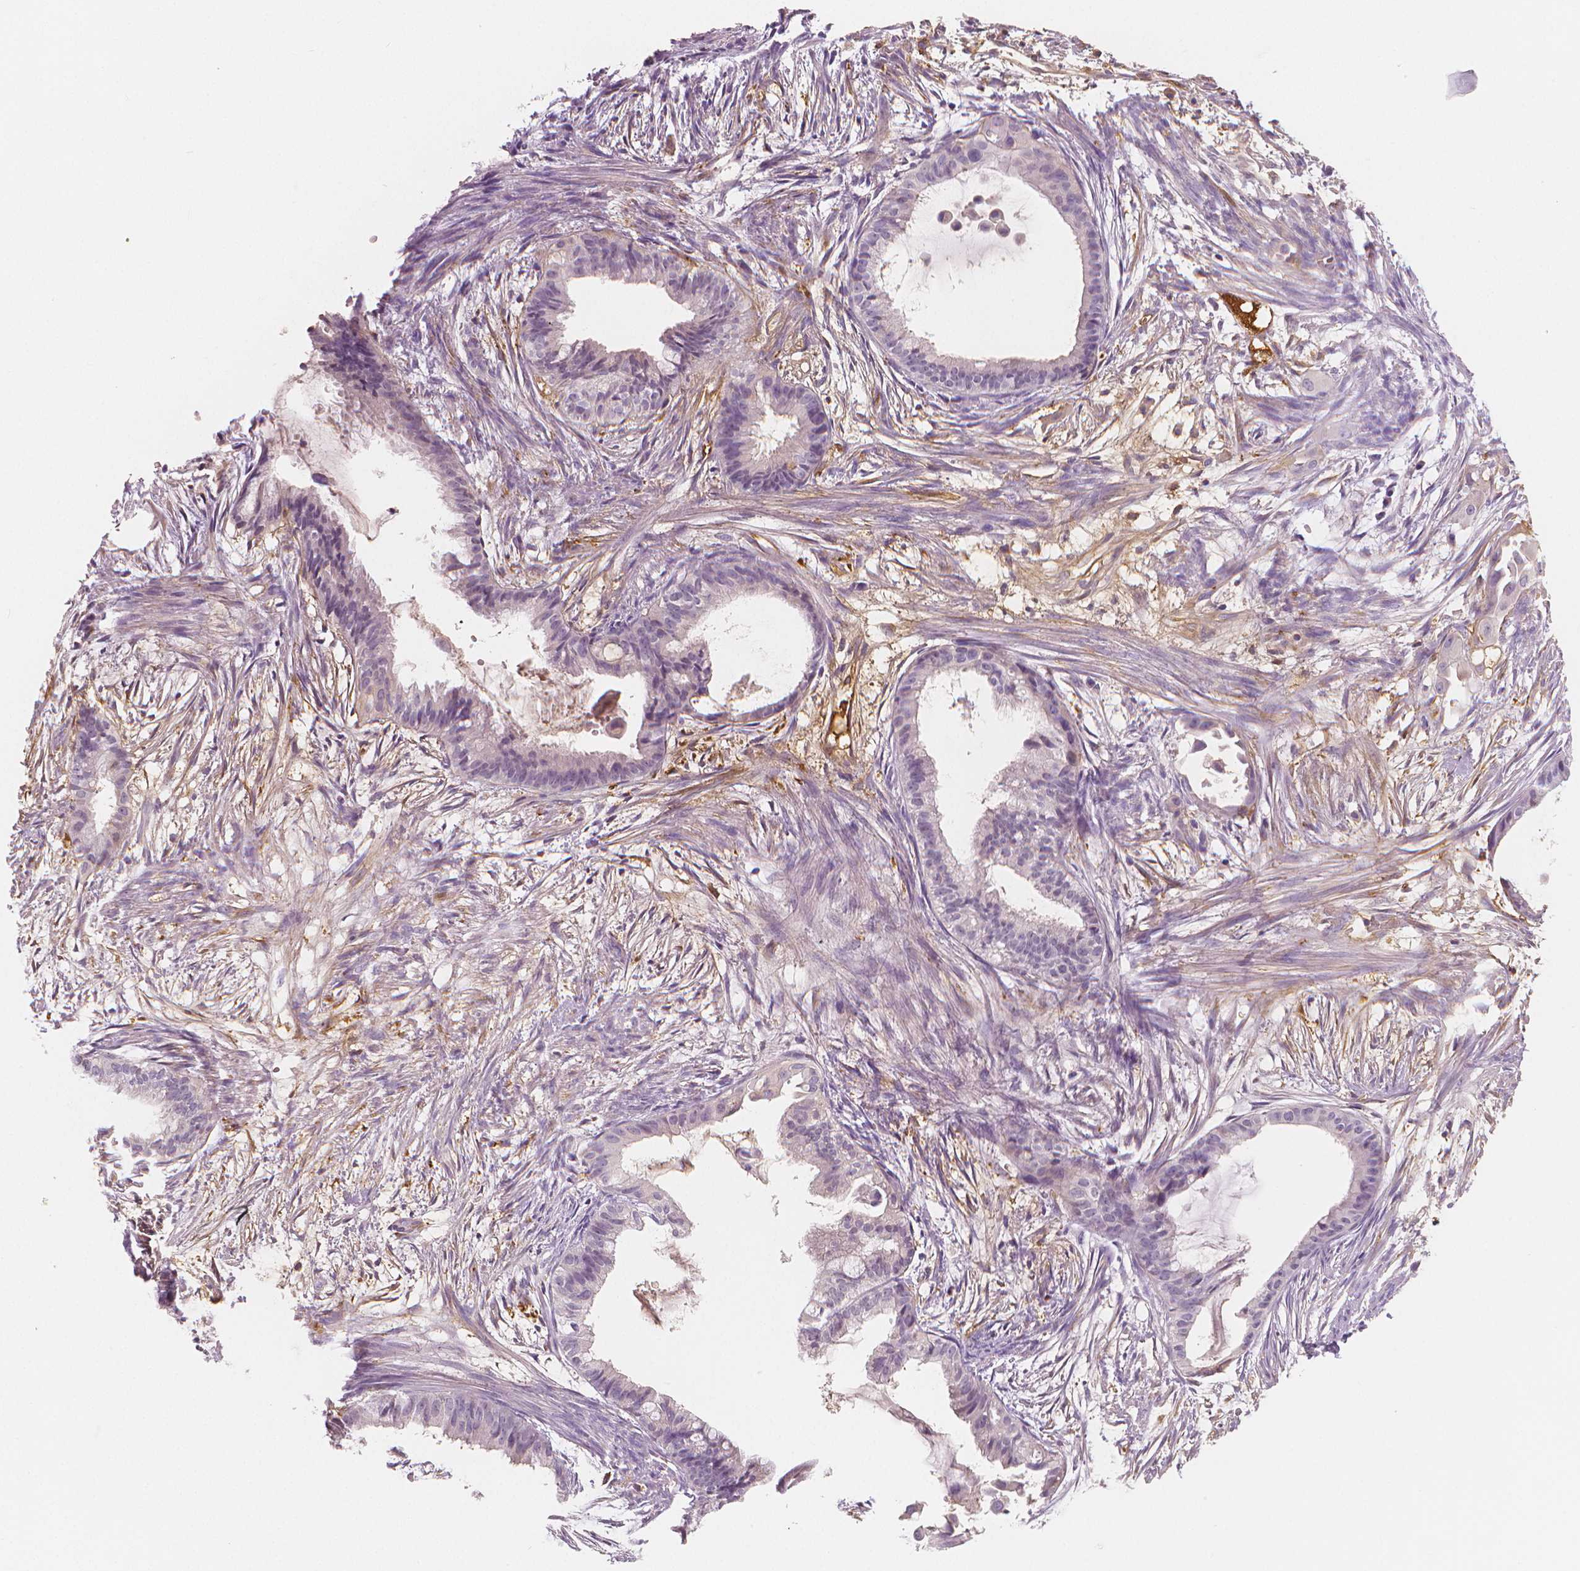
{"staining": {"intensity": "negative", "quantity": "none", "location": "none"}, "tissue": "endometrial cancer", "cell_type": "Tumor cells", "image_type": "cancer", "snomed": [{"axis": "morphology", "description": "Adenocarcinoma, NOS"}, {"axis": "topography", "description": "Endometrium"}], "caption": "Micrograph shows no protein positivity in tumor cells of endometrial cancer tissue.", "gene": "APOA4", "patient": {"sex": "female", "age": 86}}